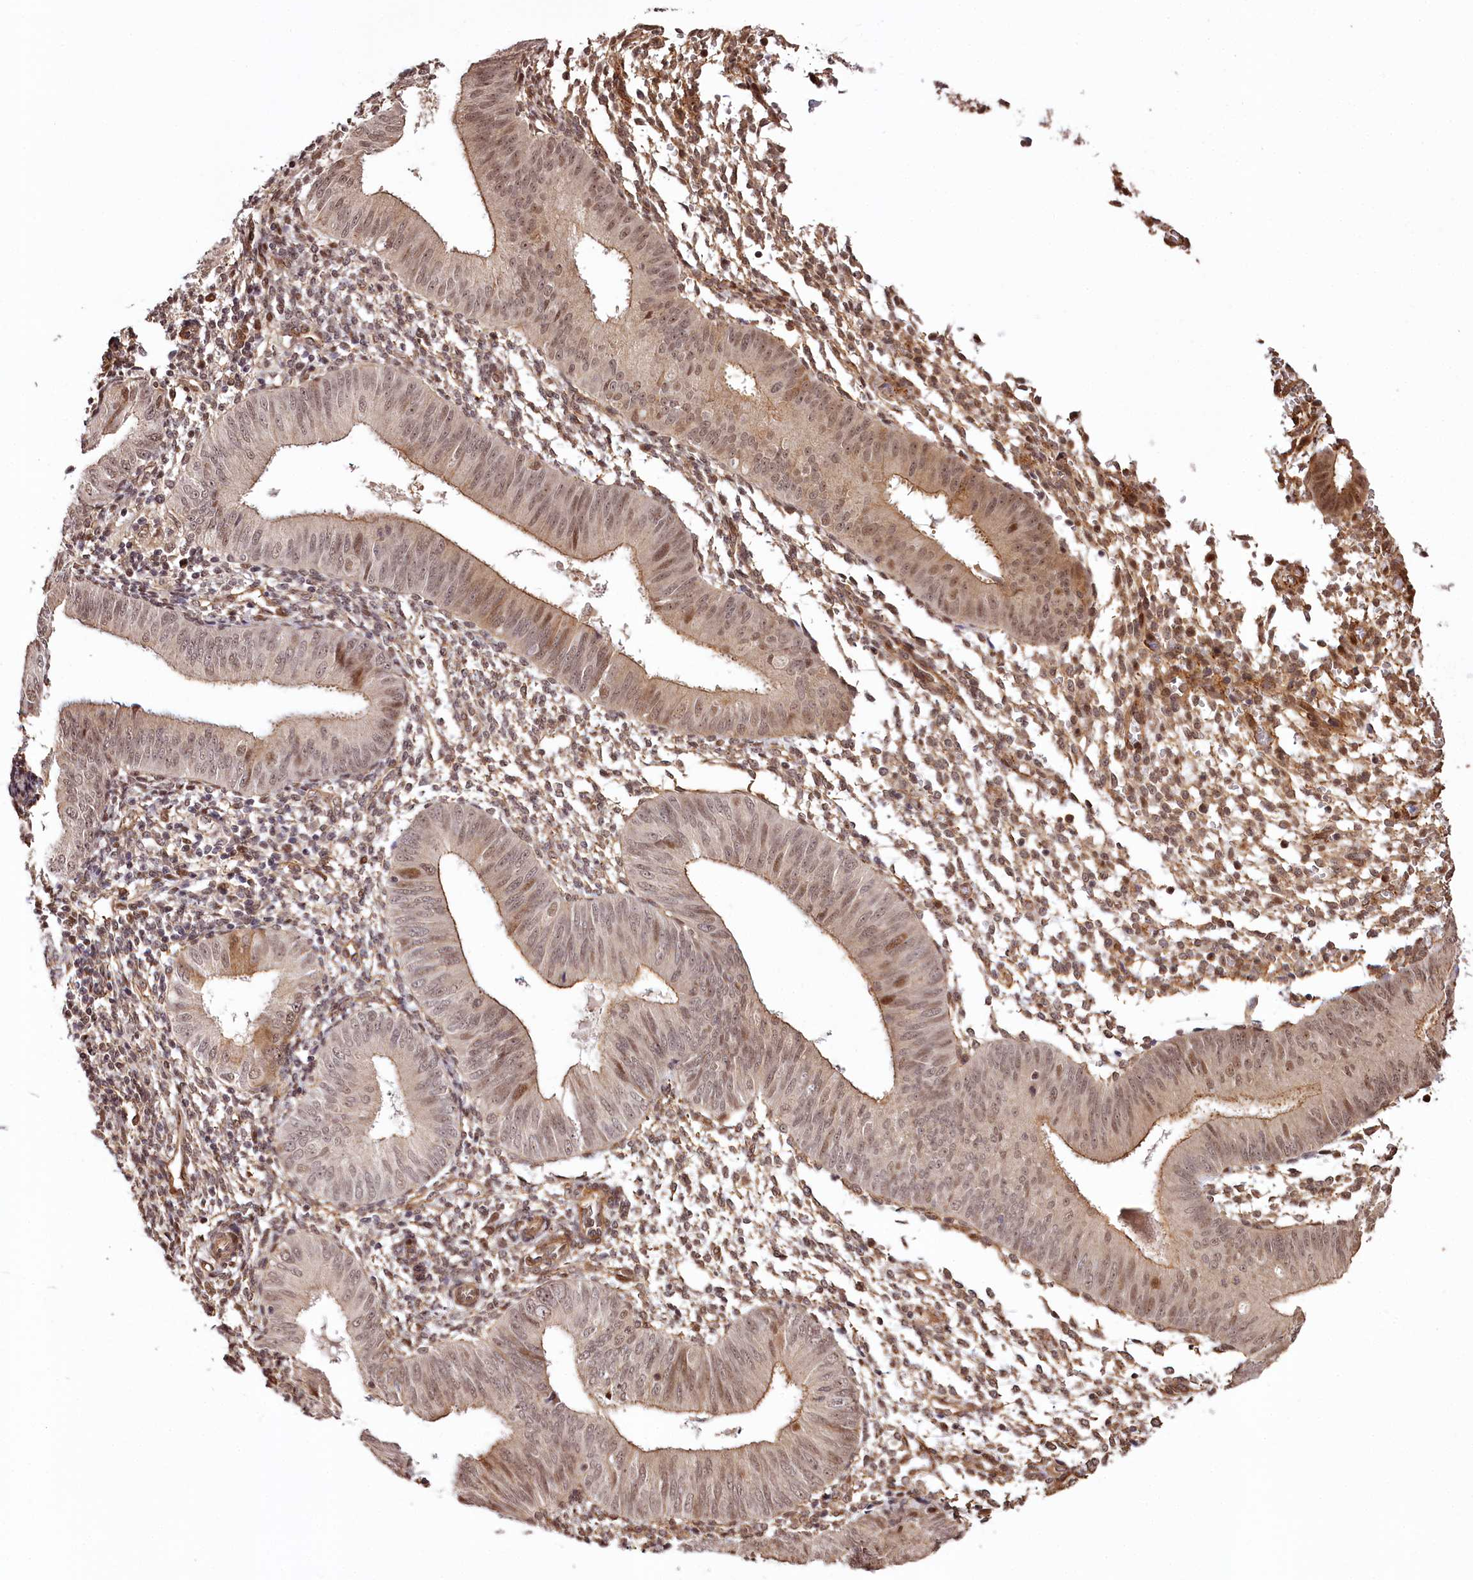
{"staining": {"intensity": "moderate", "quantity": "25%-75%", "location": "cytoplasmic/membranous,nuclear"}, "tissue": "endometrium", "cell_type": "Cells in endometrial stroma", "image_type": "normal", "snomed": [{"axis": "morphology", "description": "Normal tissue, NOS"}, {"axis": "topography", "description": "Uterus"}, {"axis": "topography", "description": "Endometrium"}], "caption": "Immunohistochemistry (IHC) (DAB) staining of normal endometrium exhibits moderate cytoplasmic/membranous,nuclear protein expression in approximately 25%-75% of cells in endometrial stroma.", "gene": "TTC33", "patient": {"sex": "female", "age": 48}}